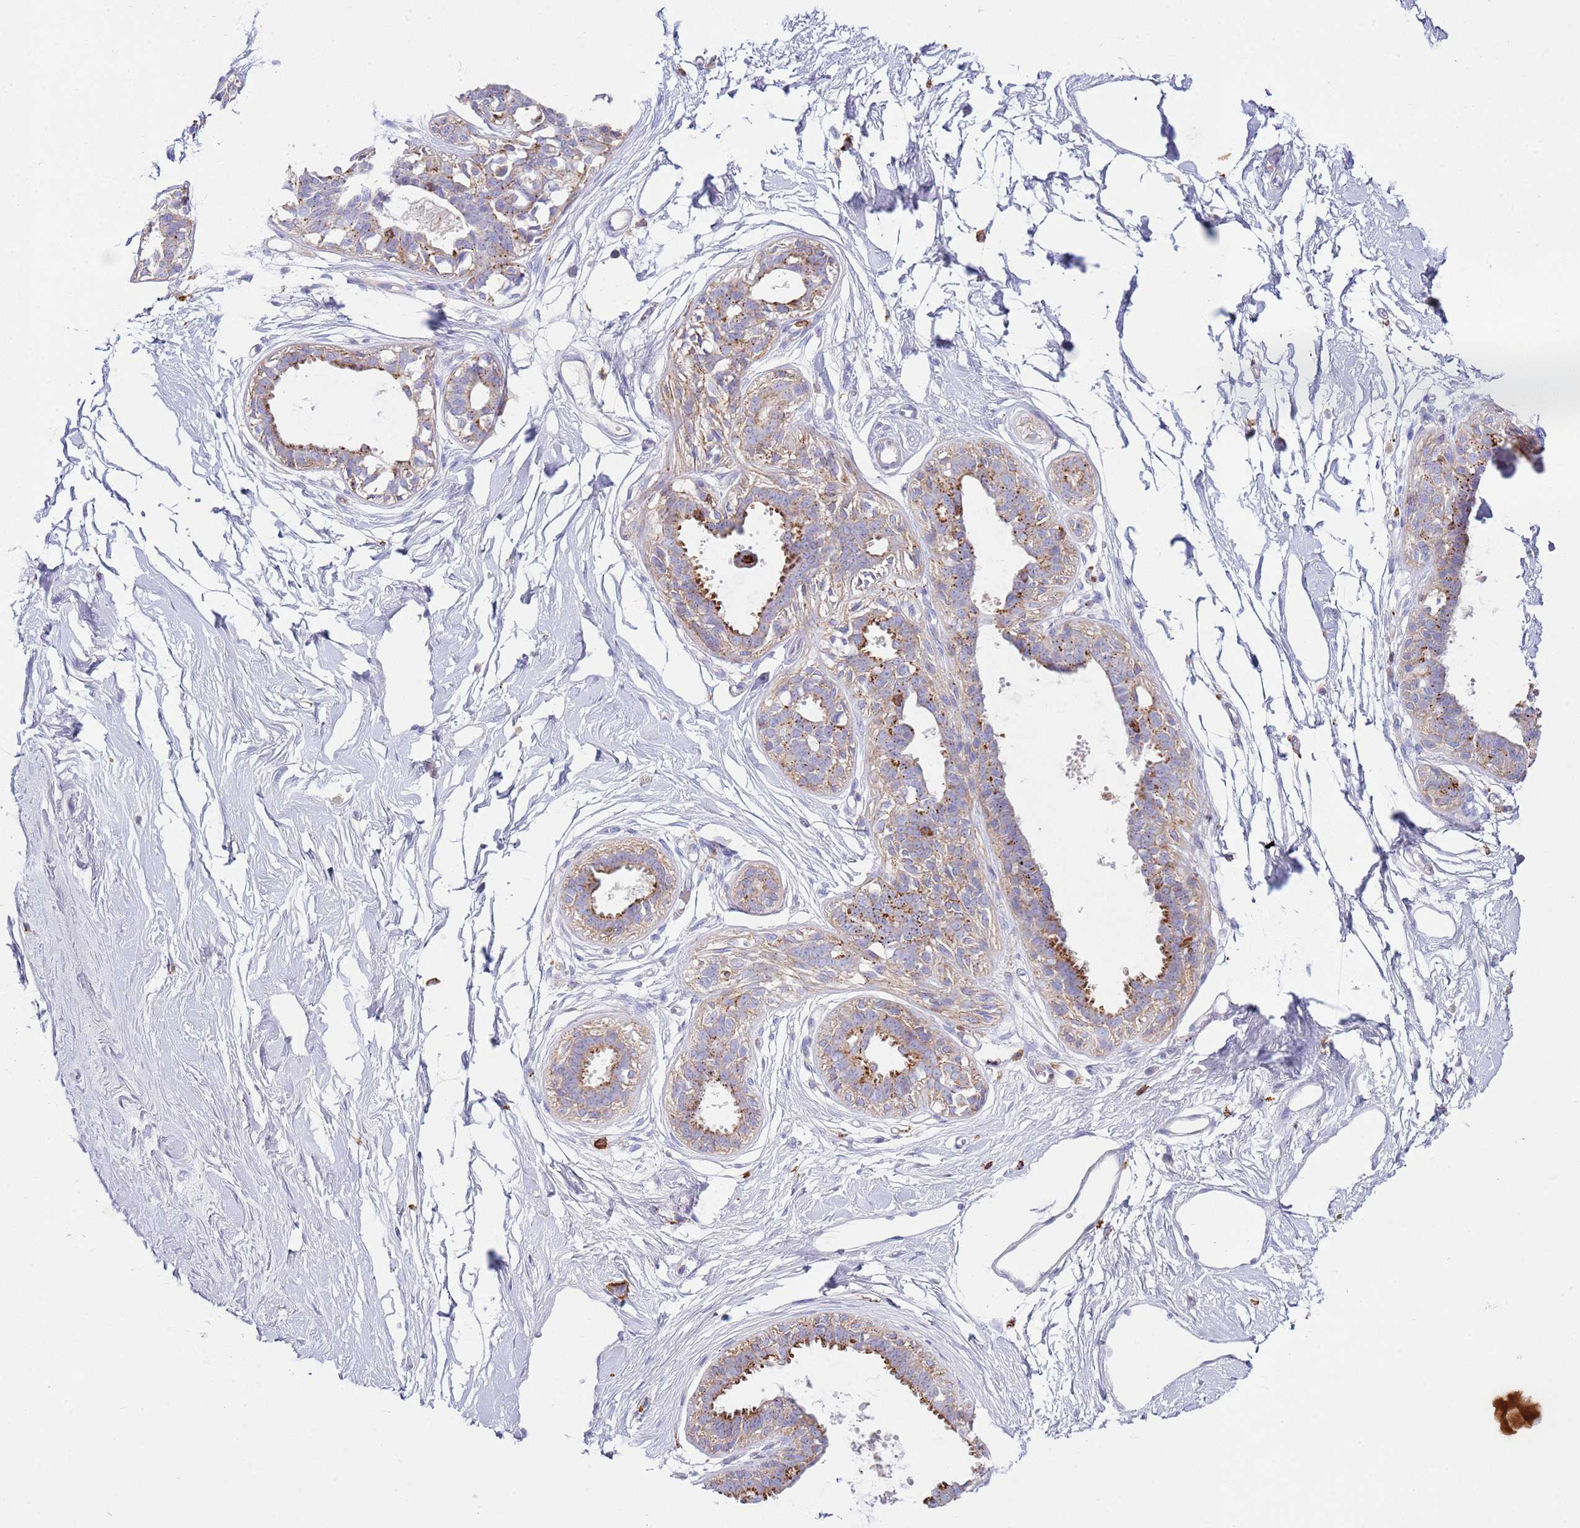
{"staining": {"intensity": "negative", "quantity": "none", "location": "none"}, "tissue": "breast", "cell_type": "Adipocytes", "image_type": "normal", "snomed": [{"axis": "morphology", "description": "Normal tissue, NOS"}, {"axis": "topography", "description": "Breast"}], "caption": "DAB (3,3'-diaminobenzidine) immunohistochemical staining of normal breast shows no significant positivity in adipocytes.", "gene": "TTPAL", "patient": {"sex": "female", "age": 45}}